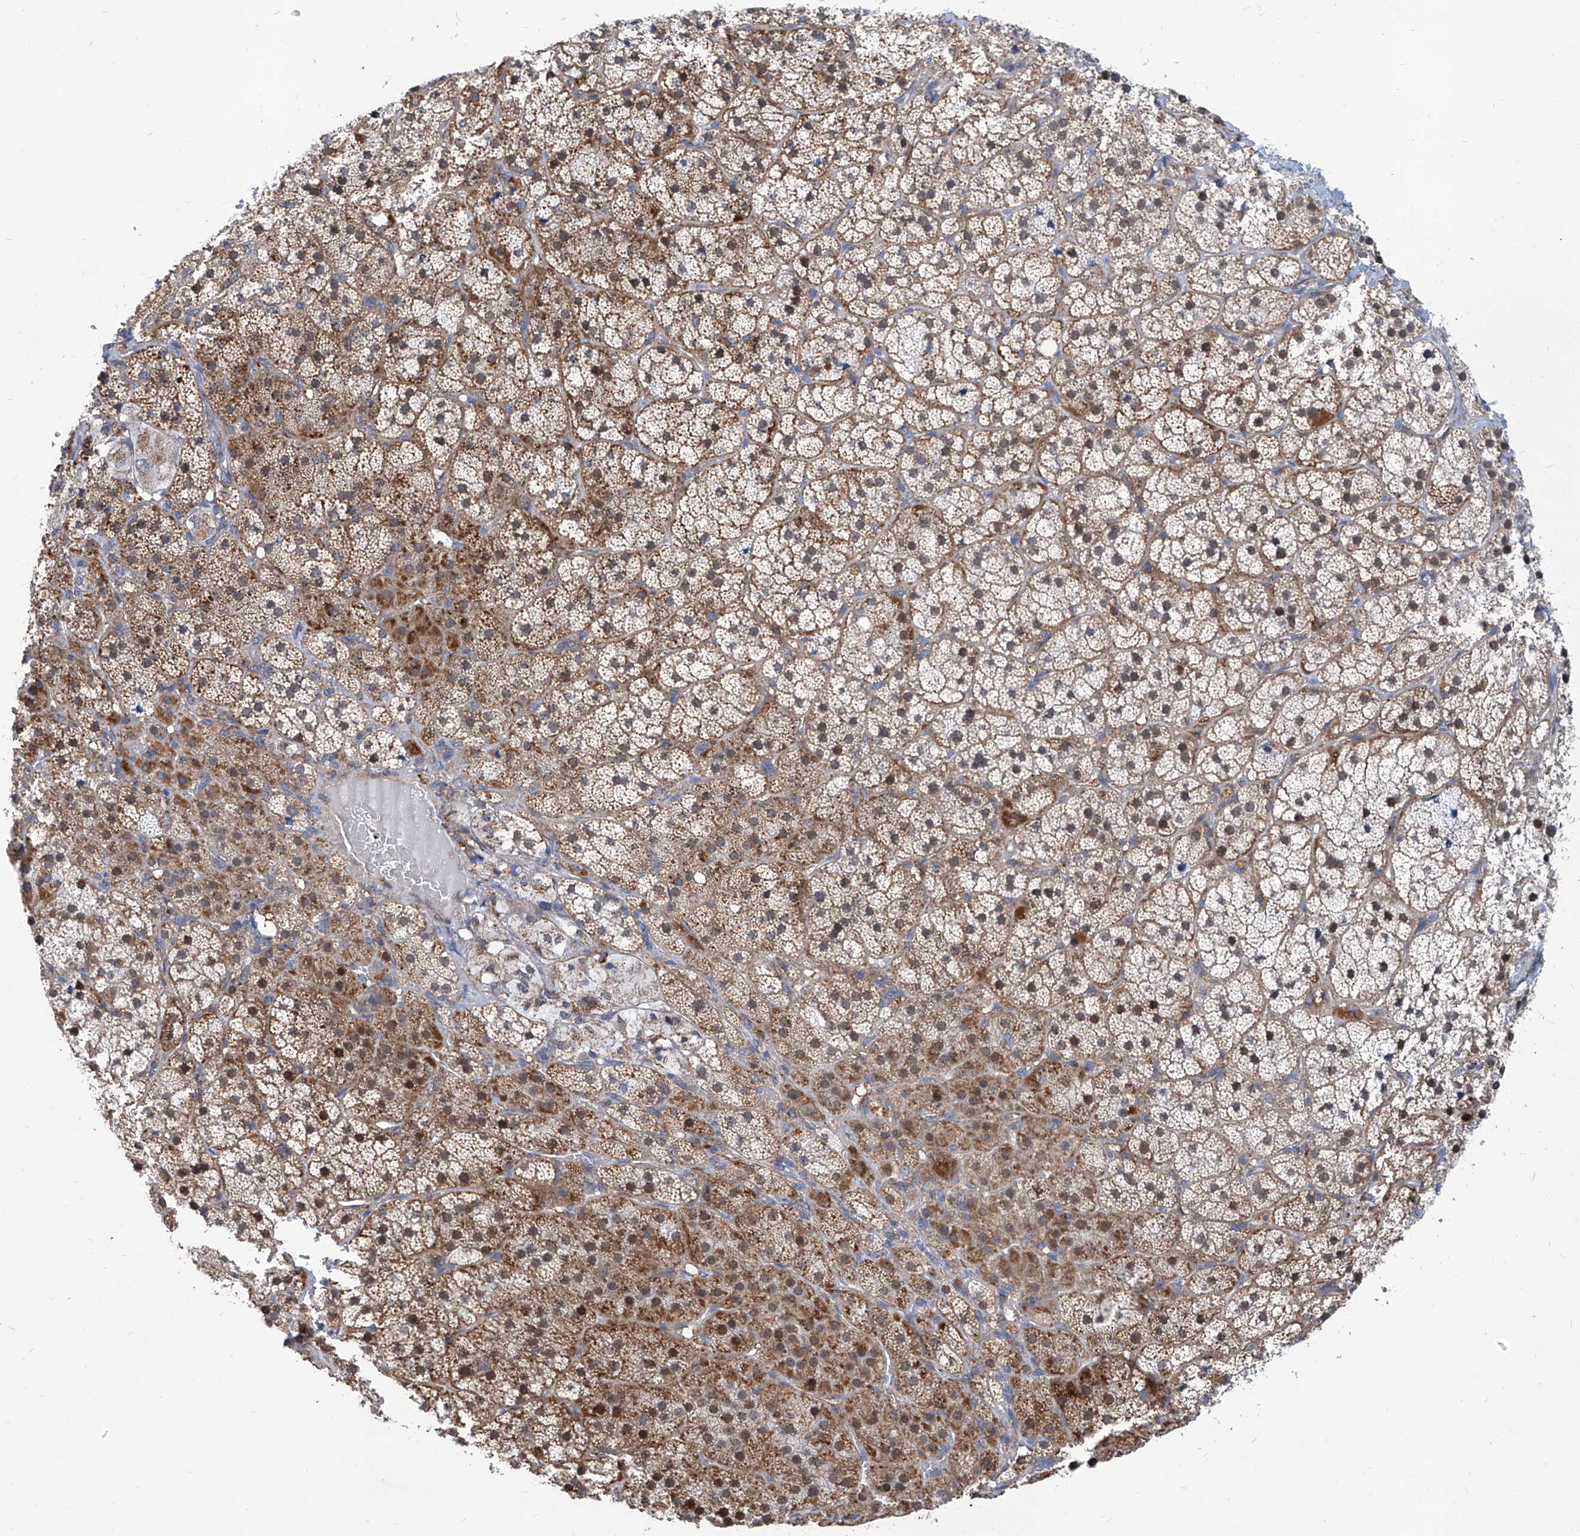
{"staining": {"intensity": "strong", "quantity": "25%-75%", "location": "cytoplasmic/membranous"}, "tissue": "adrenal gland", "cell_type": "Glandular cells", "image_type": "normal", "snomed": [{"axis": "morphology", "description": "Normal tissue, NOS"}, {"axis": "topography", "description": "Adrenal gland"}], "caption": "An image of human adrenal gland stained for a protein exhibits strong cytoplasmic/membranous brown staining in glandular cells. (IHC, brightfield microscopy, high magnification).", "gene": "USP48", "patient": {"sex": "female", "age": 44}}